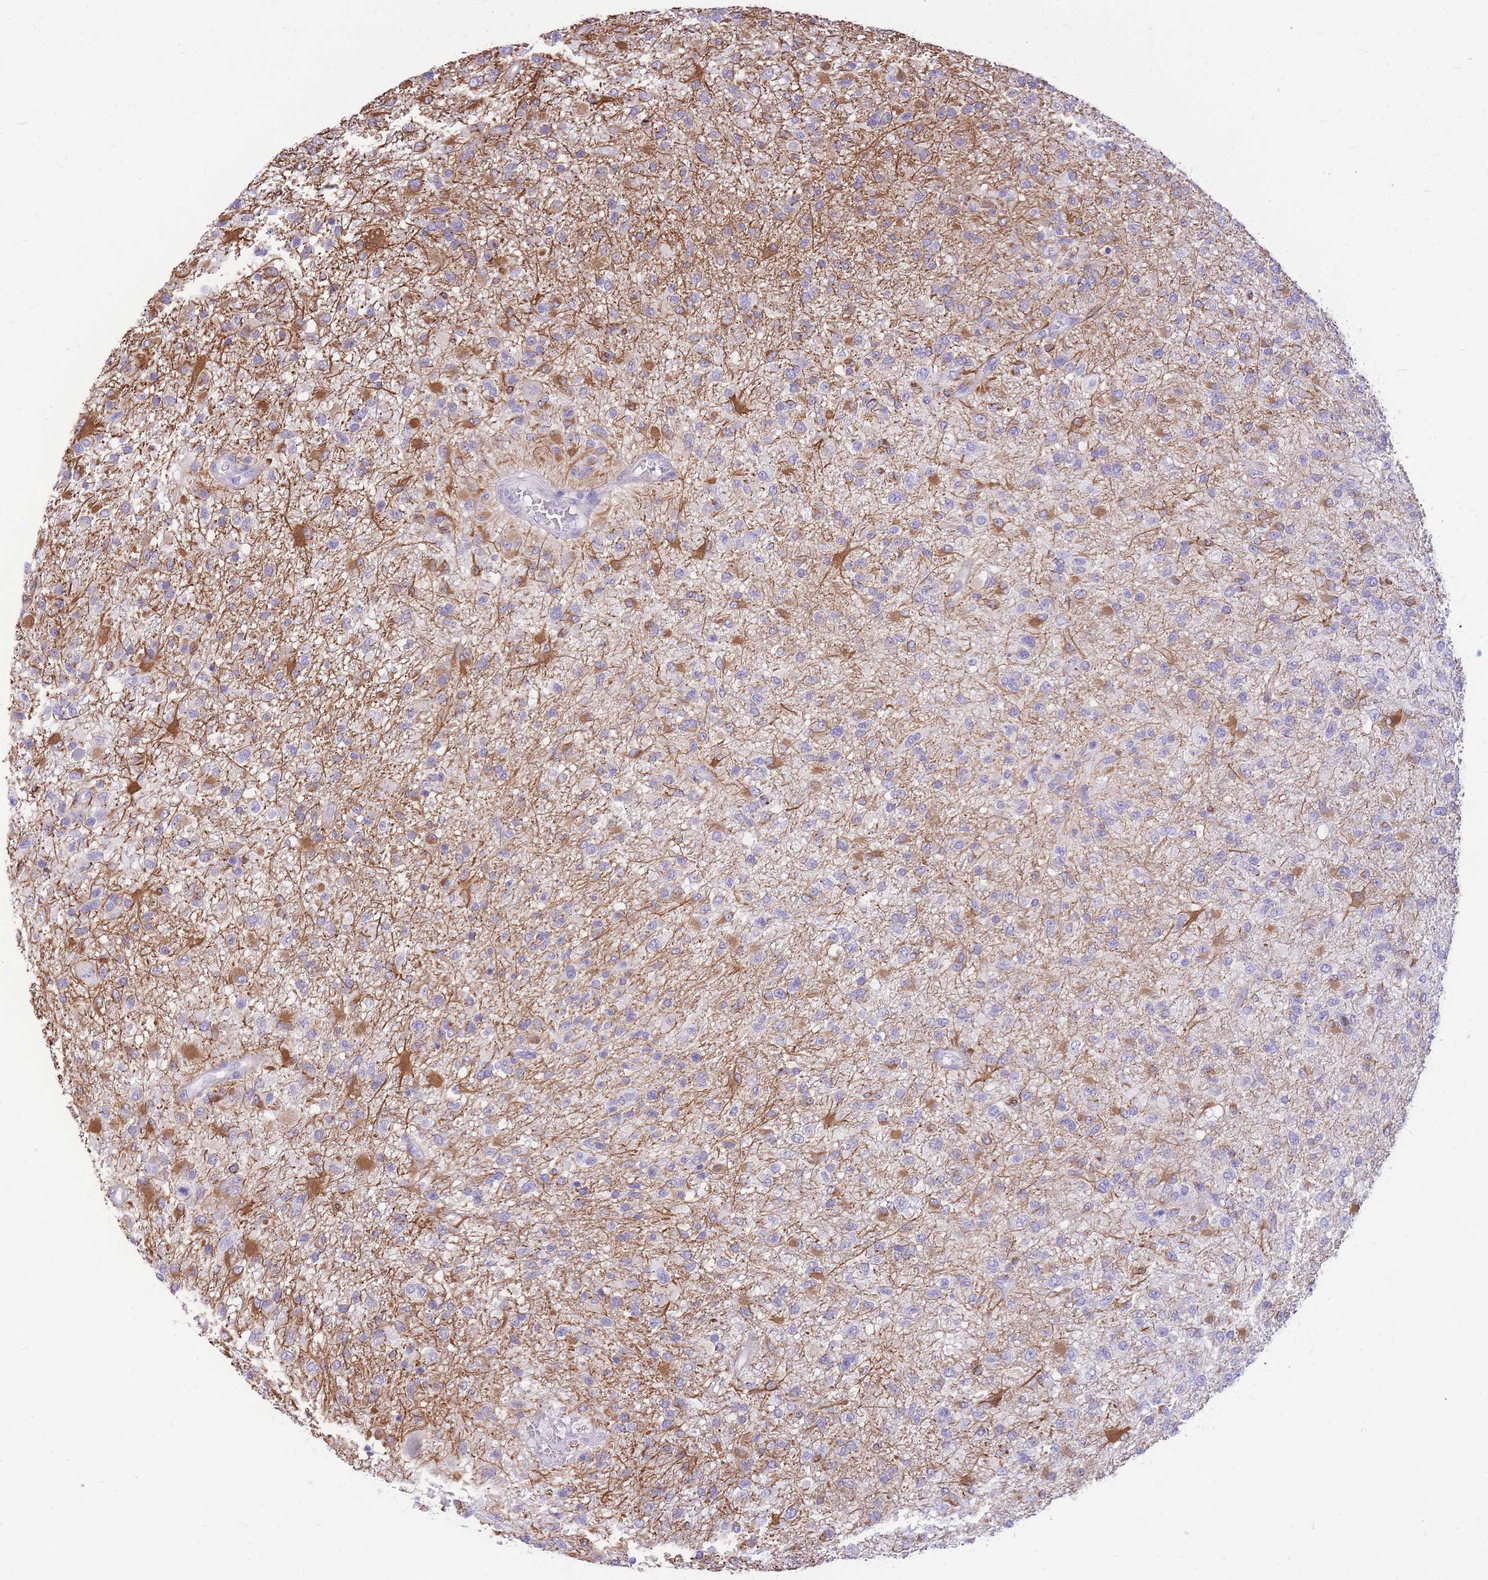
{"staining": {"intensity": "strong", "quantity": "<25%", "location": "cytoplasmic/membranous"}, "tissue": "glioma", "cell_type": "Tumor cells", "image_type": "cancer", "snomed": [{"axis": "morphology", "description": "Glioma, malignant, High grade"}, {"axis": "topography", "description": "Brain"}], "caption": "Immunohistochemical staining of human glioma displays medium levels of strong cytoplasmic/membranous protein positivity in about <25% of tumor cells.", "gene": "ZNF311", "patient": {"sex": "female", "age": 74}}